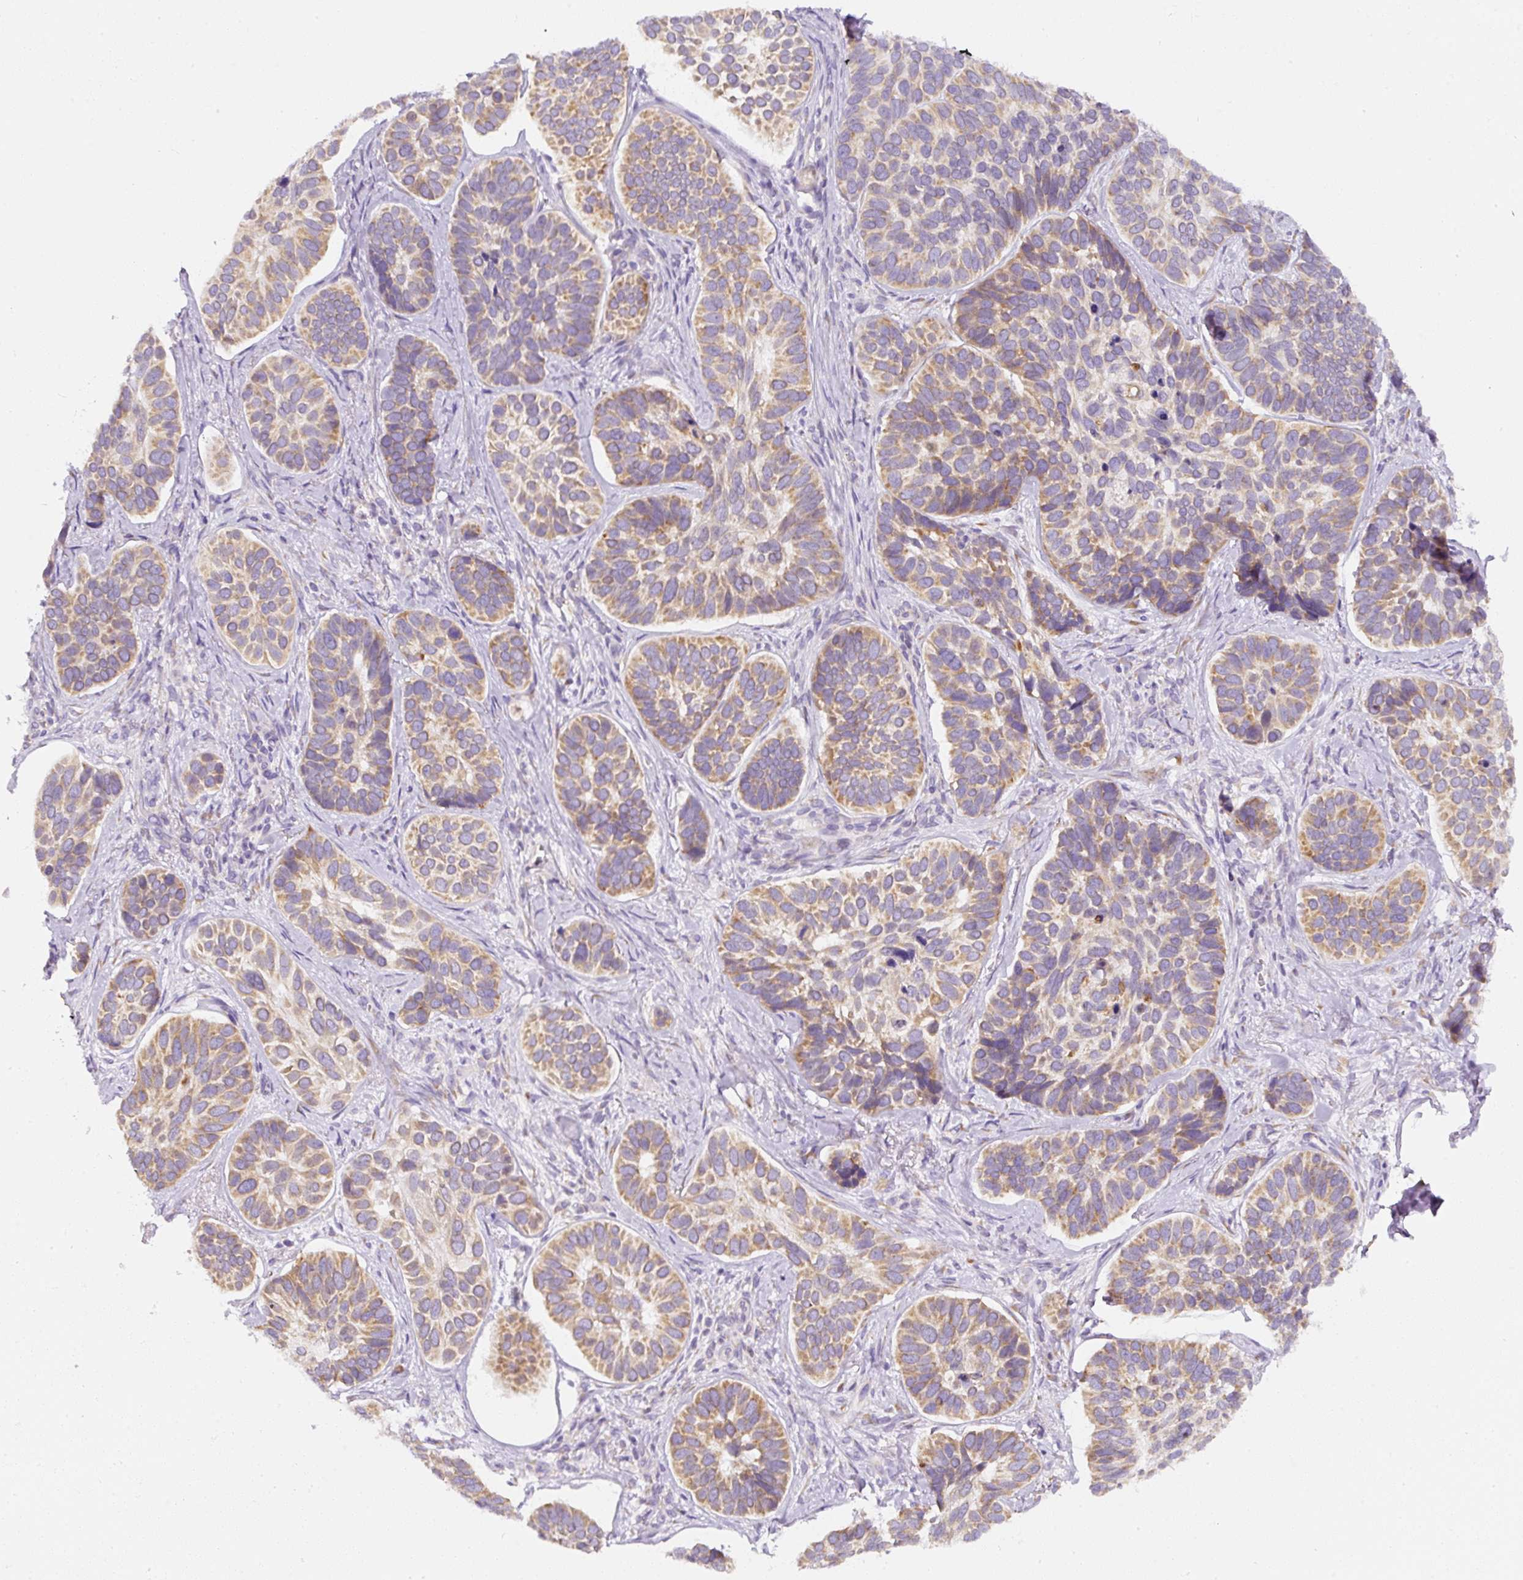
{"staining": {"intensity": "moderate", "quantity": ">75%", "location": "cytoplasmic/membranous"}, "tissue": "skin cancer", "cell_type": "Tumor cells", "image_type": "cancer", "snomed": [{"axis": "morphology", "description": "Basal cell carcinoma"}, {"axis": "topography", "description": "Skin"}], "caption": "A high-resolution micrograph shows immunohistochemistry (IHC) staining of skin cancer (basal cell carcinoma), which shows moderate cytoplasmic/membranous expression in about >75% of tumor cells. (Brightfield microscopy of DAB IHC at high magnification).", "gene": "DDOST", "patient": {"sex": "male", "age": 62}}